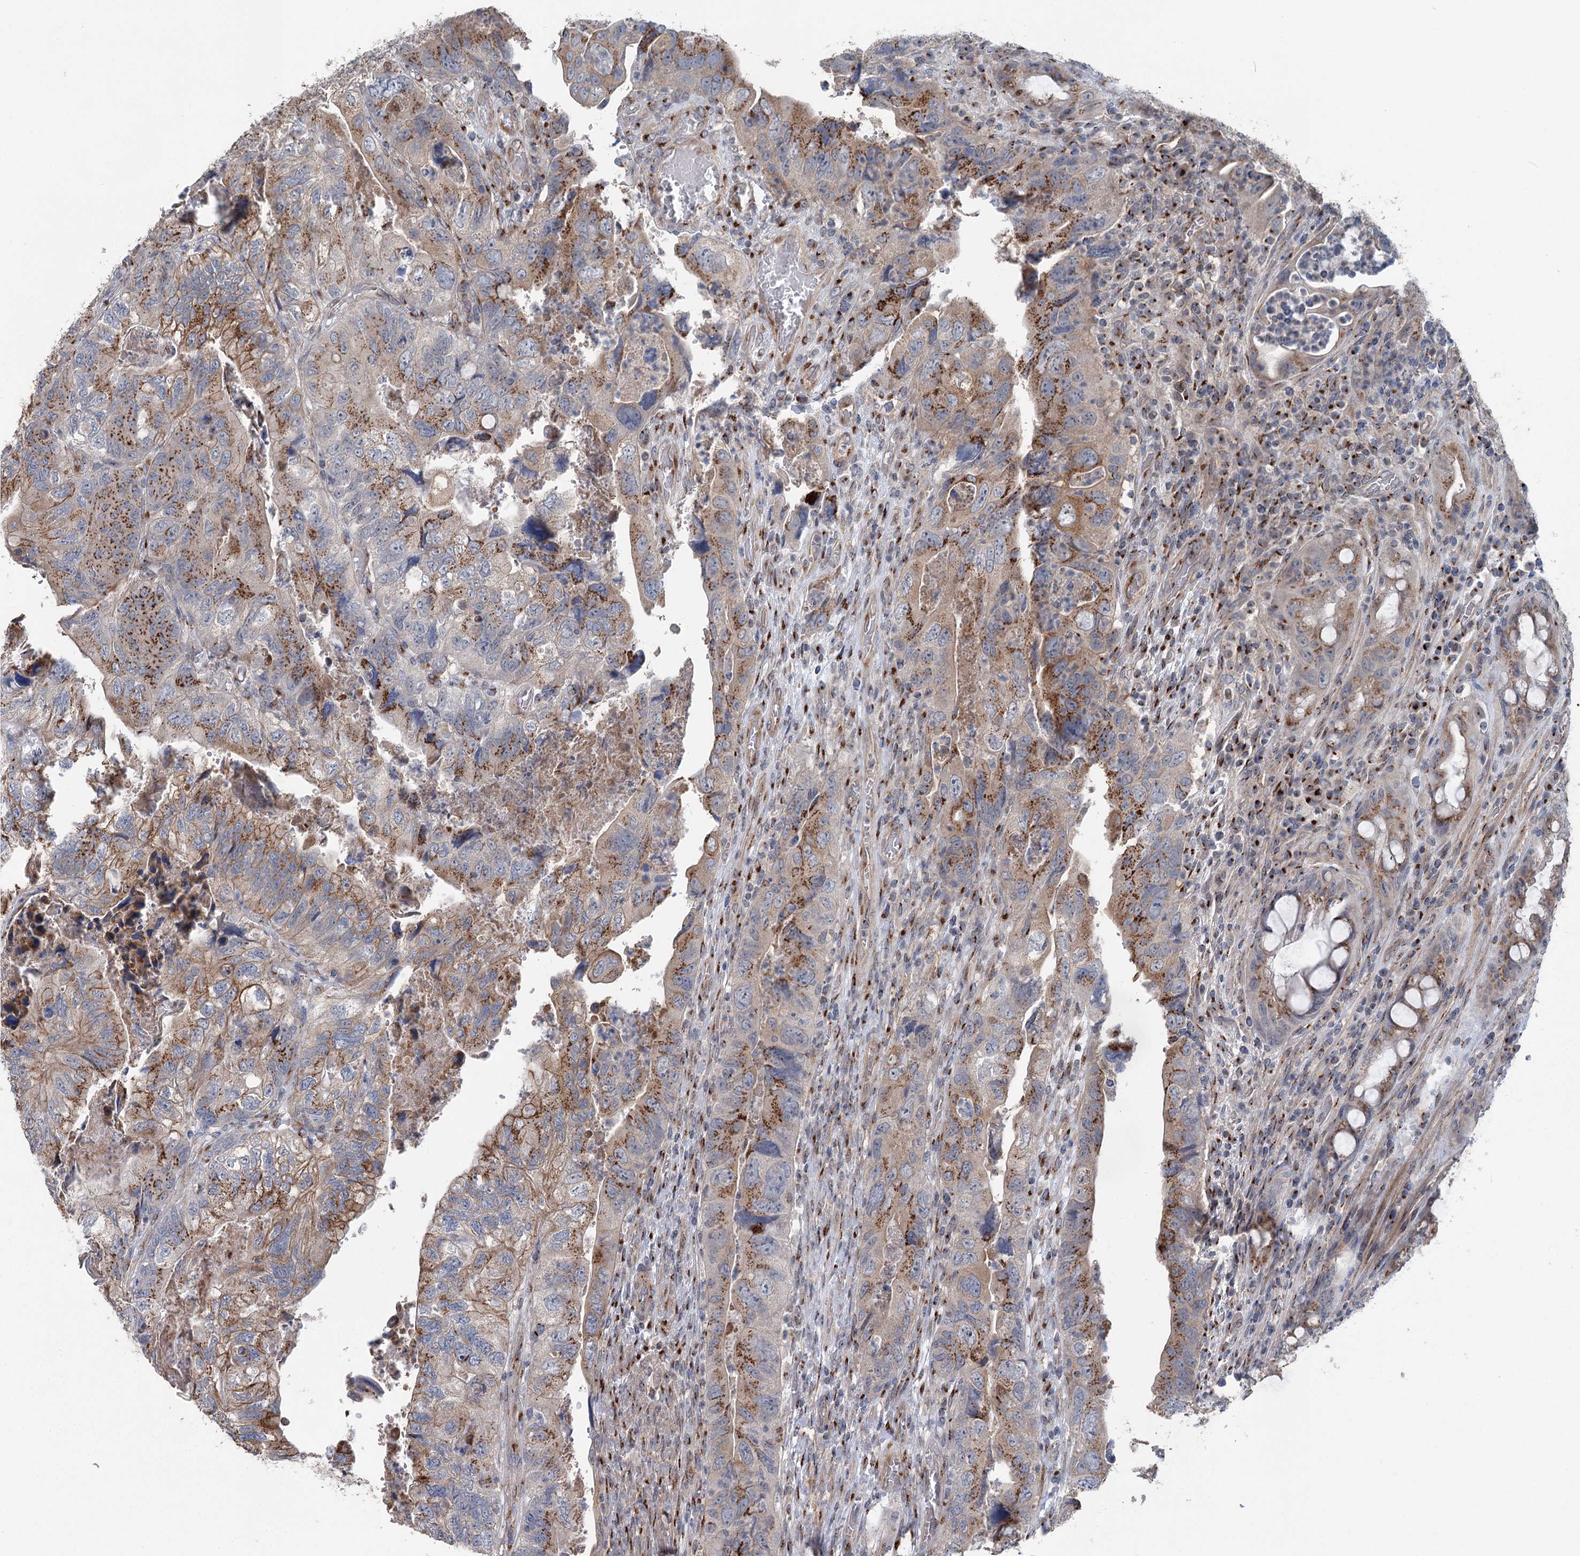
{"staining": {"intensity": "moderate", "quantity": ">75%", "location": "cytoplasmic/membranous"}, "tissue": "colorectal cancer", "cell_type": "Tumor cells", "image_type": "cancer", "snomed": [{"axis": "morphology", "description": "Adenocarcinoma, NOS"}, {"axis": "topography", "description": "Rectum"}], "caption": "IHC of human colorectal adenocarcinoma reveals medium levels of moderate cytoplasmic/membranous staining in about >75% of tumor cells.", "gene": "ITIH5", "patient": {"sex": "male", "age": 63}}